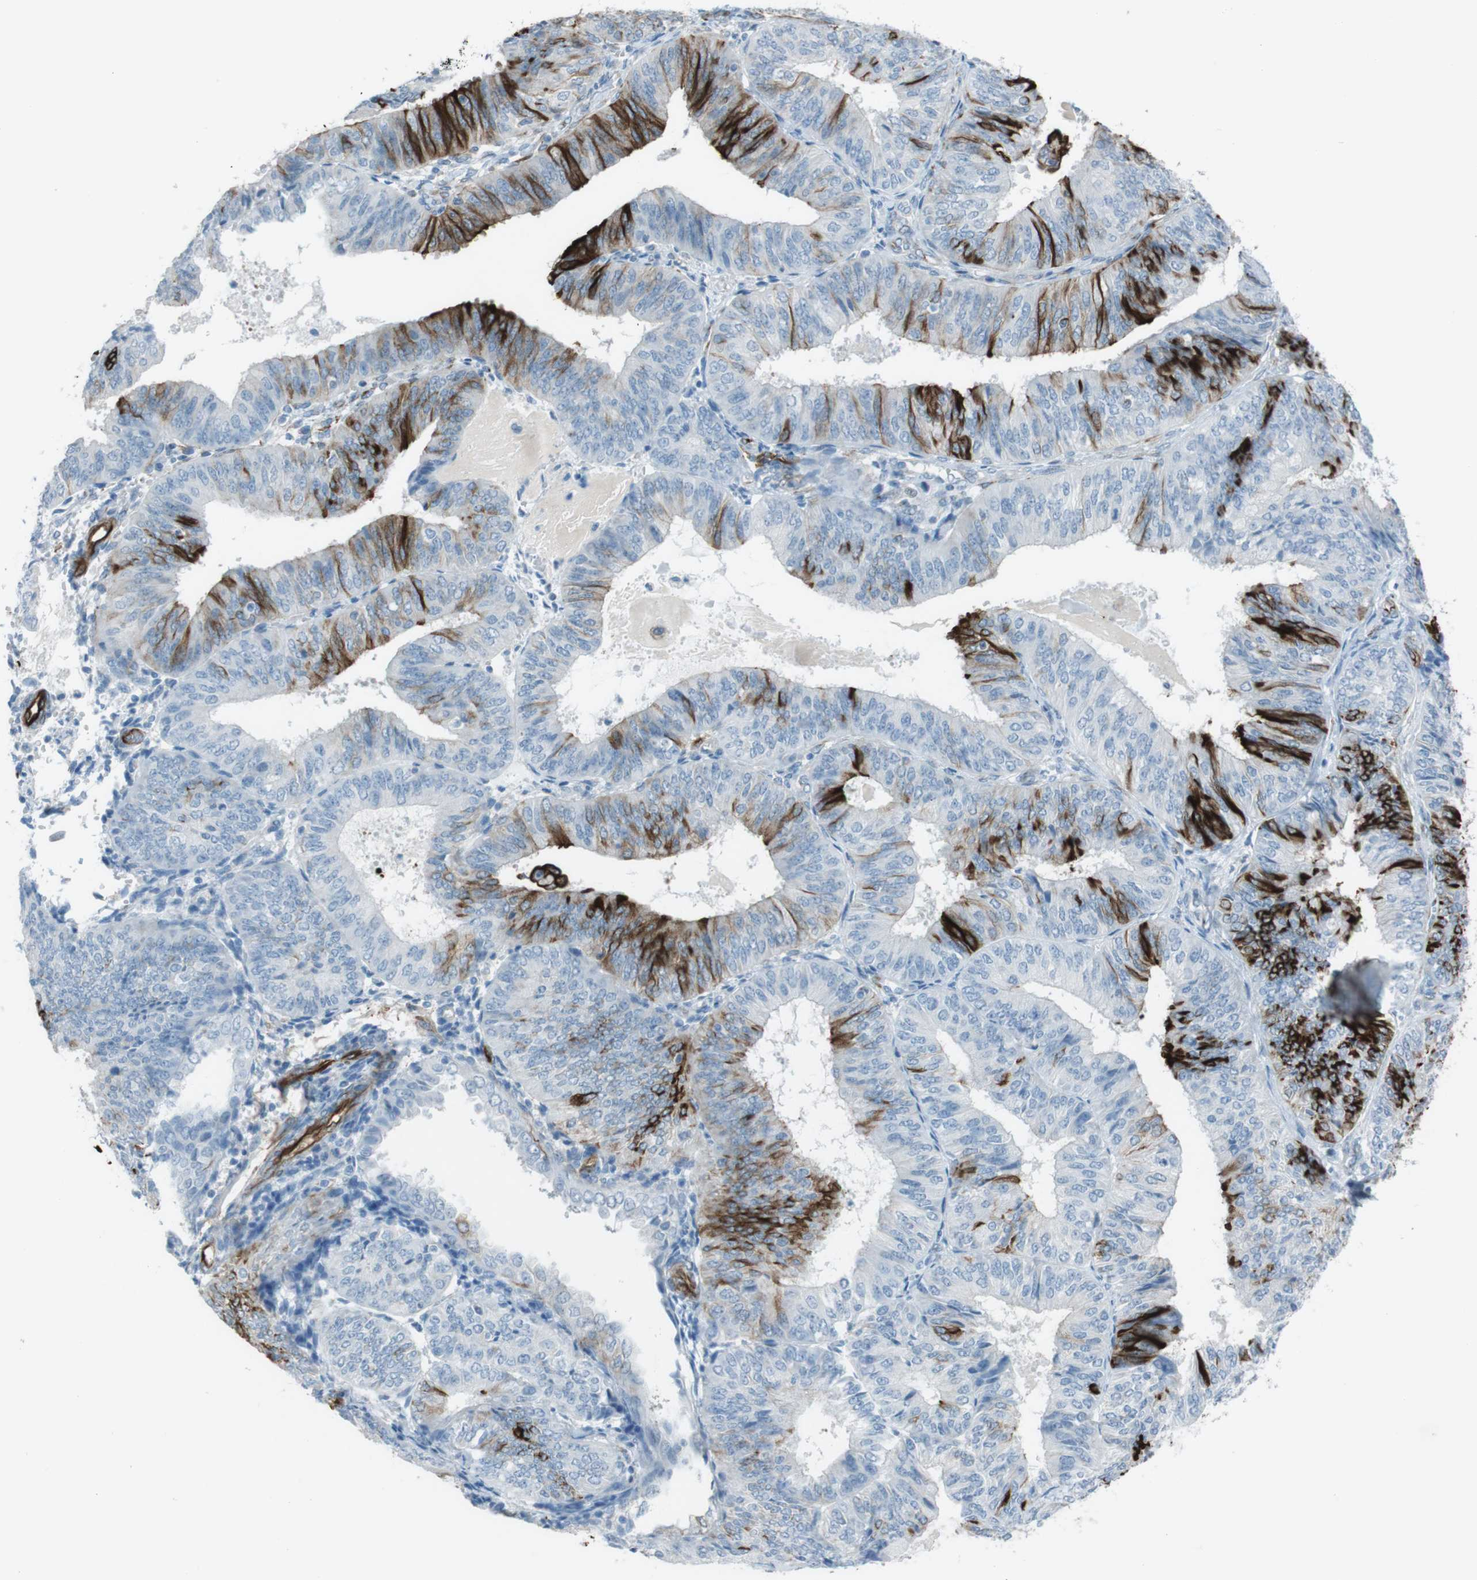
{"staining": {"intensity": "strong", "quantity": "25%-75%", "location": "cytoplasmic/membranous"}, "tissue": "endometrial cancer", "cell_type": "Tumor cells", "image_type": "cancer", "snomed": [{"axis": "morphology", "description": "Adenocarcinoma, NOS"}, {"axis": "topography", "description": "Endometrium"}], "caption": "Immunohistochemical staining of human endometrial cancer reveals high levels of strong cytoplasmic/membranous protein positivity in approximately 25%-75% of tumor cells.", "gene": "TUBB2A", "patient": {"sex": "female", "age": 58}}